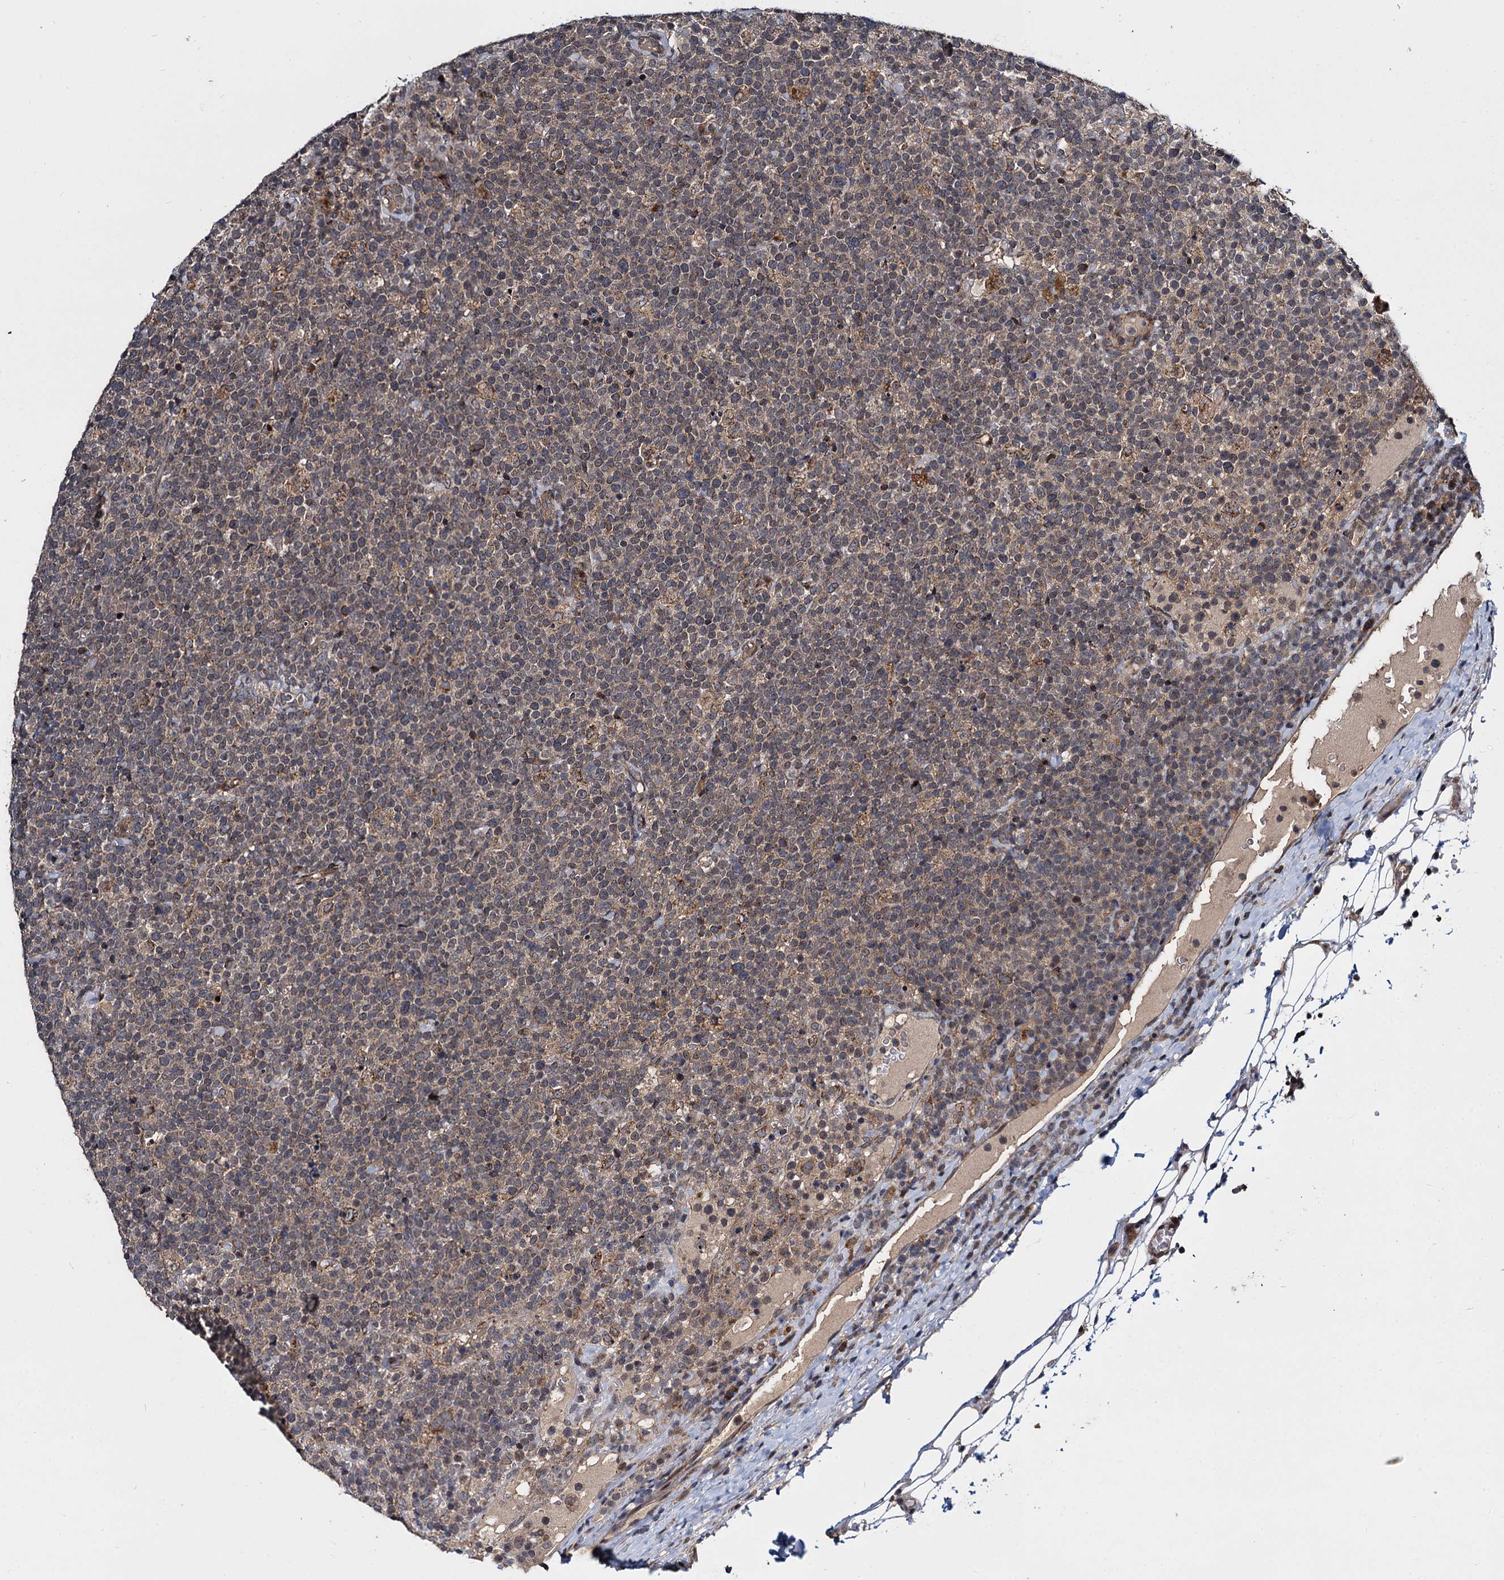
{"staining": {"intensity": "negative", "quantity": "none", "location": "none"}, "tissue": "lymphoma", "cell_type": "Tumor cells", "image_type": "cancer", "snomed": [{"axis": "morphology", "description": "Malignant lymphoma, non-Hodgkin's type, High grade"}, {"axis": "topography", "description": "Lymph node"}], "caption": "DAB (3,3'-diaminobenzidine) immunohistochemical staining of human malignant lymphoma, non-Hodgkin's type (high-grade) exhibits no significant expression in tumor cells.", "gene": "ARHGAP42", "patient": {"sex": "male", "age": 61}}